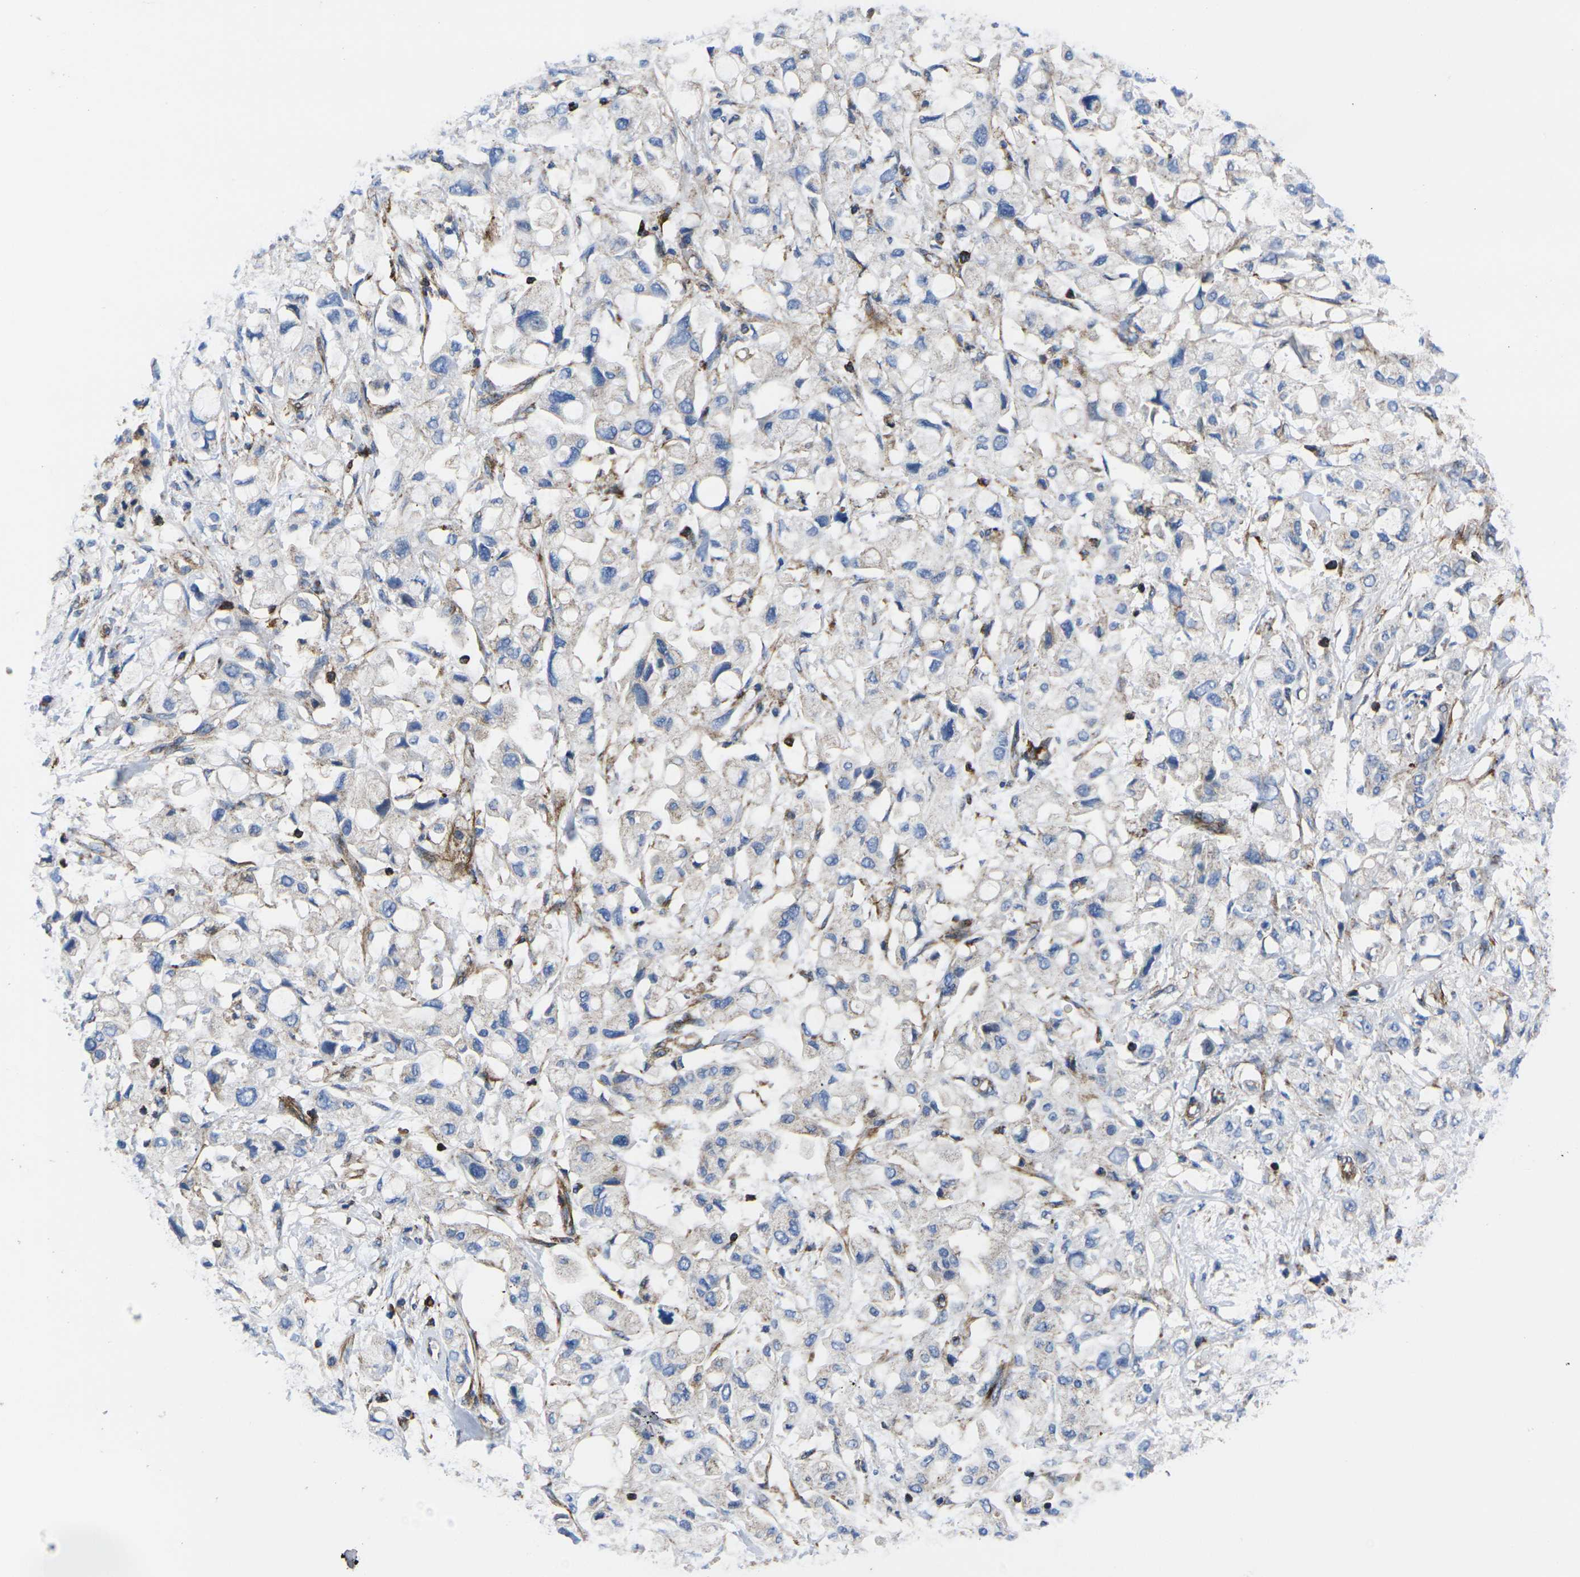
{"staining": {"intensity": "weak", "quantity": "<25%", "location": "cytoplasmic/membranous"}, "tissue": "pancreatic cancer", "cell_type": "Tumor cells", "image_type": "cancer", "snomed": [{"axis": "morphology", "description": "Adenocarcinoma, NOS"}, {"axis": "topography", "description": "Pancreas"}], "caption": "Tumor cells show no significant expression in pancreatic adenocarcinoma.", "gene": "GPR4", "patient": {"sex": "female", "age": 56}}